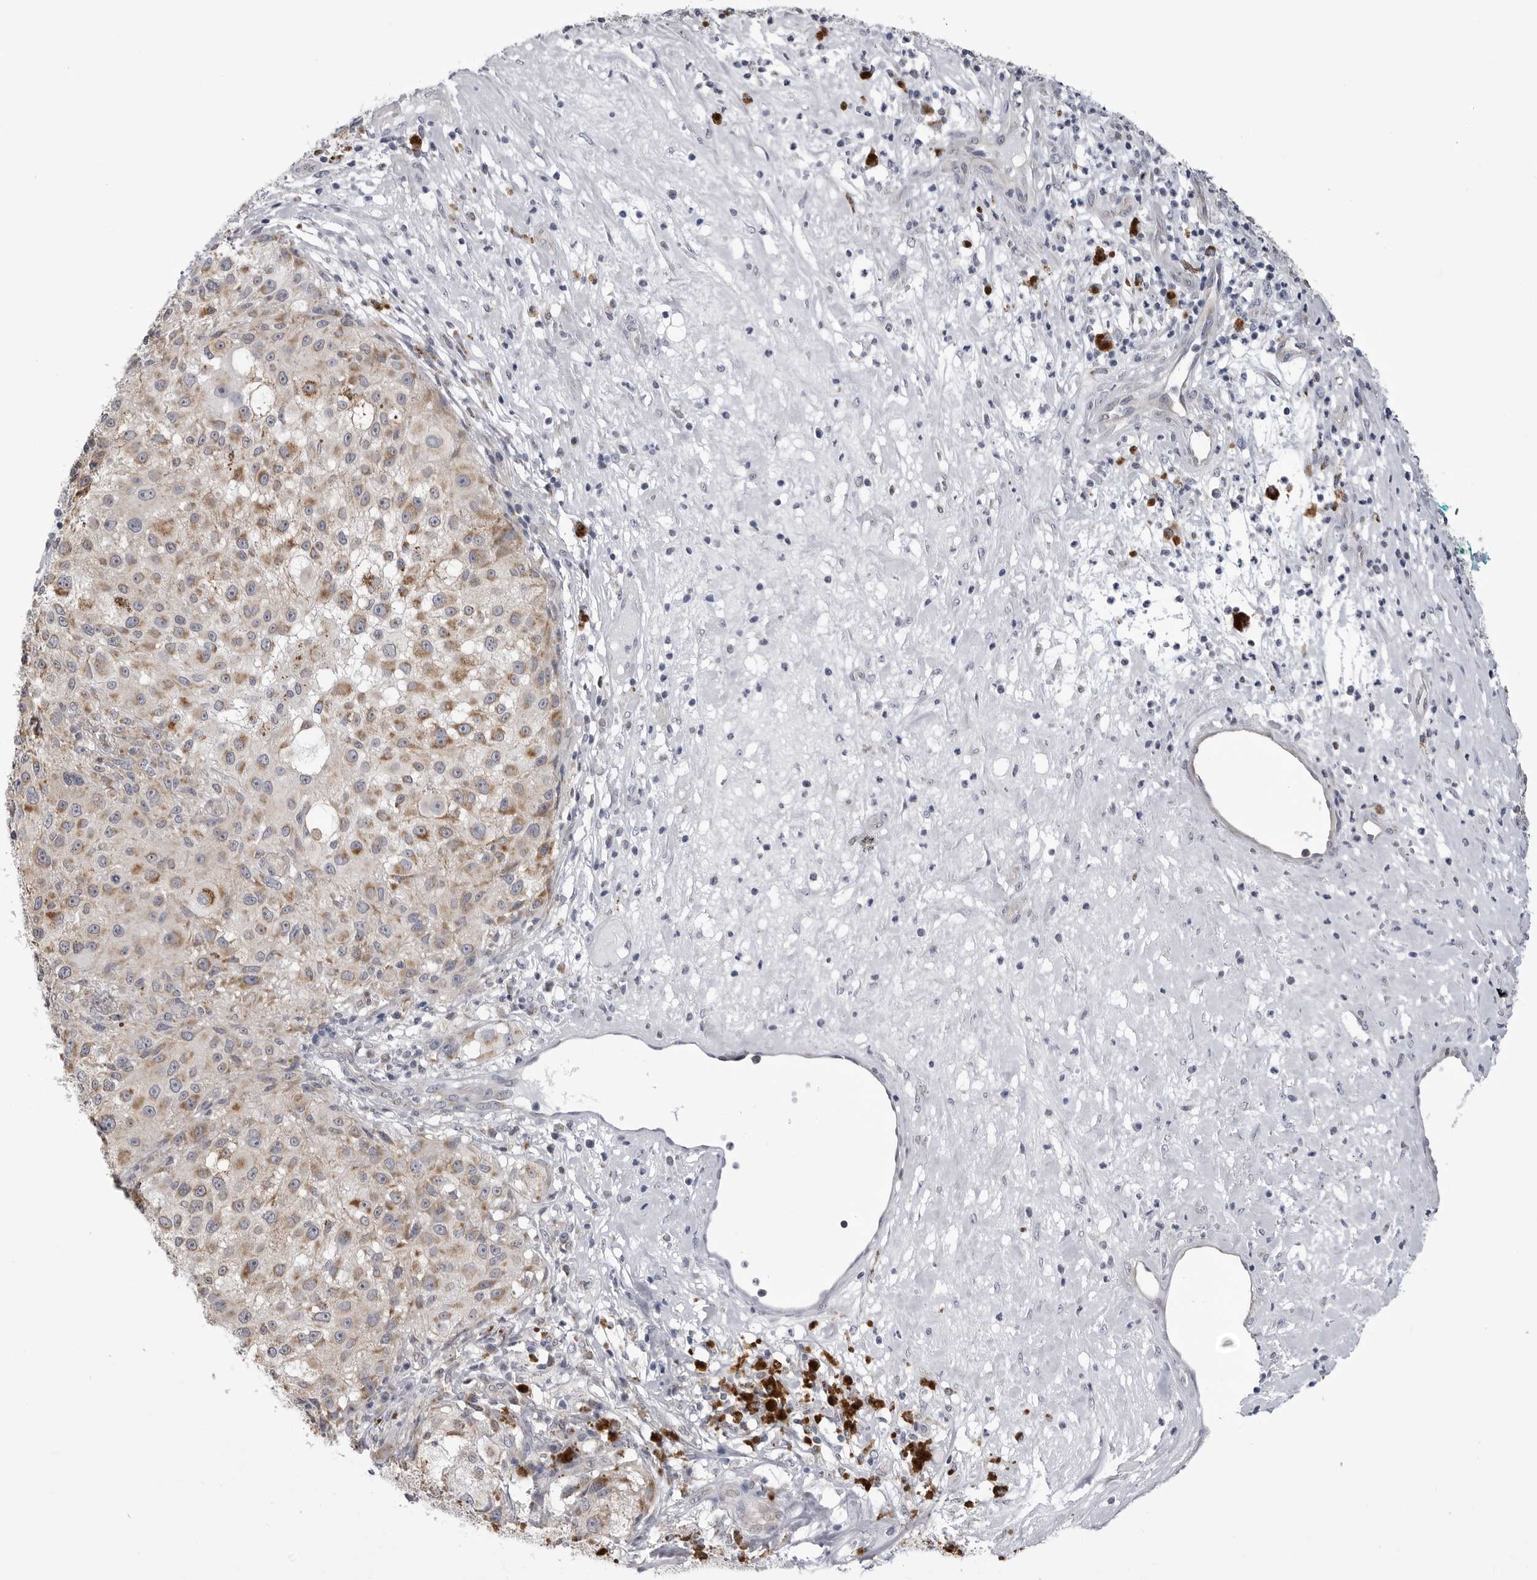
{"staining": {"intensity": "moderate", "quantity": "25%-75%", "location": "cytoplasmic/membranous"}, "tissue": "melanoma", "cell_type": "Tumor cells", "image_type": "cancer", "snomed": [{"axis": "morphology", "description": "Necrosis, NOS"}, {"axis": "morphology", "description": "Malignant melanoma, NOS"}, {"axis": "topography", "description": "Skin"}], "caption": "Brown immunohistochemical staining in malignant melanoma shows moderate cytoplasmic/membranous staining in about 25%-75% of tumor cells.", "gene": "FH", "patient": {"sex": "female", "age": 87}}